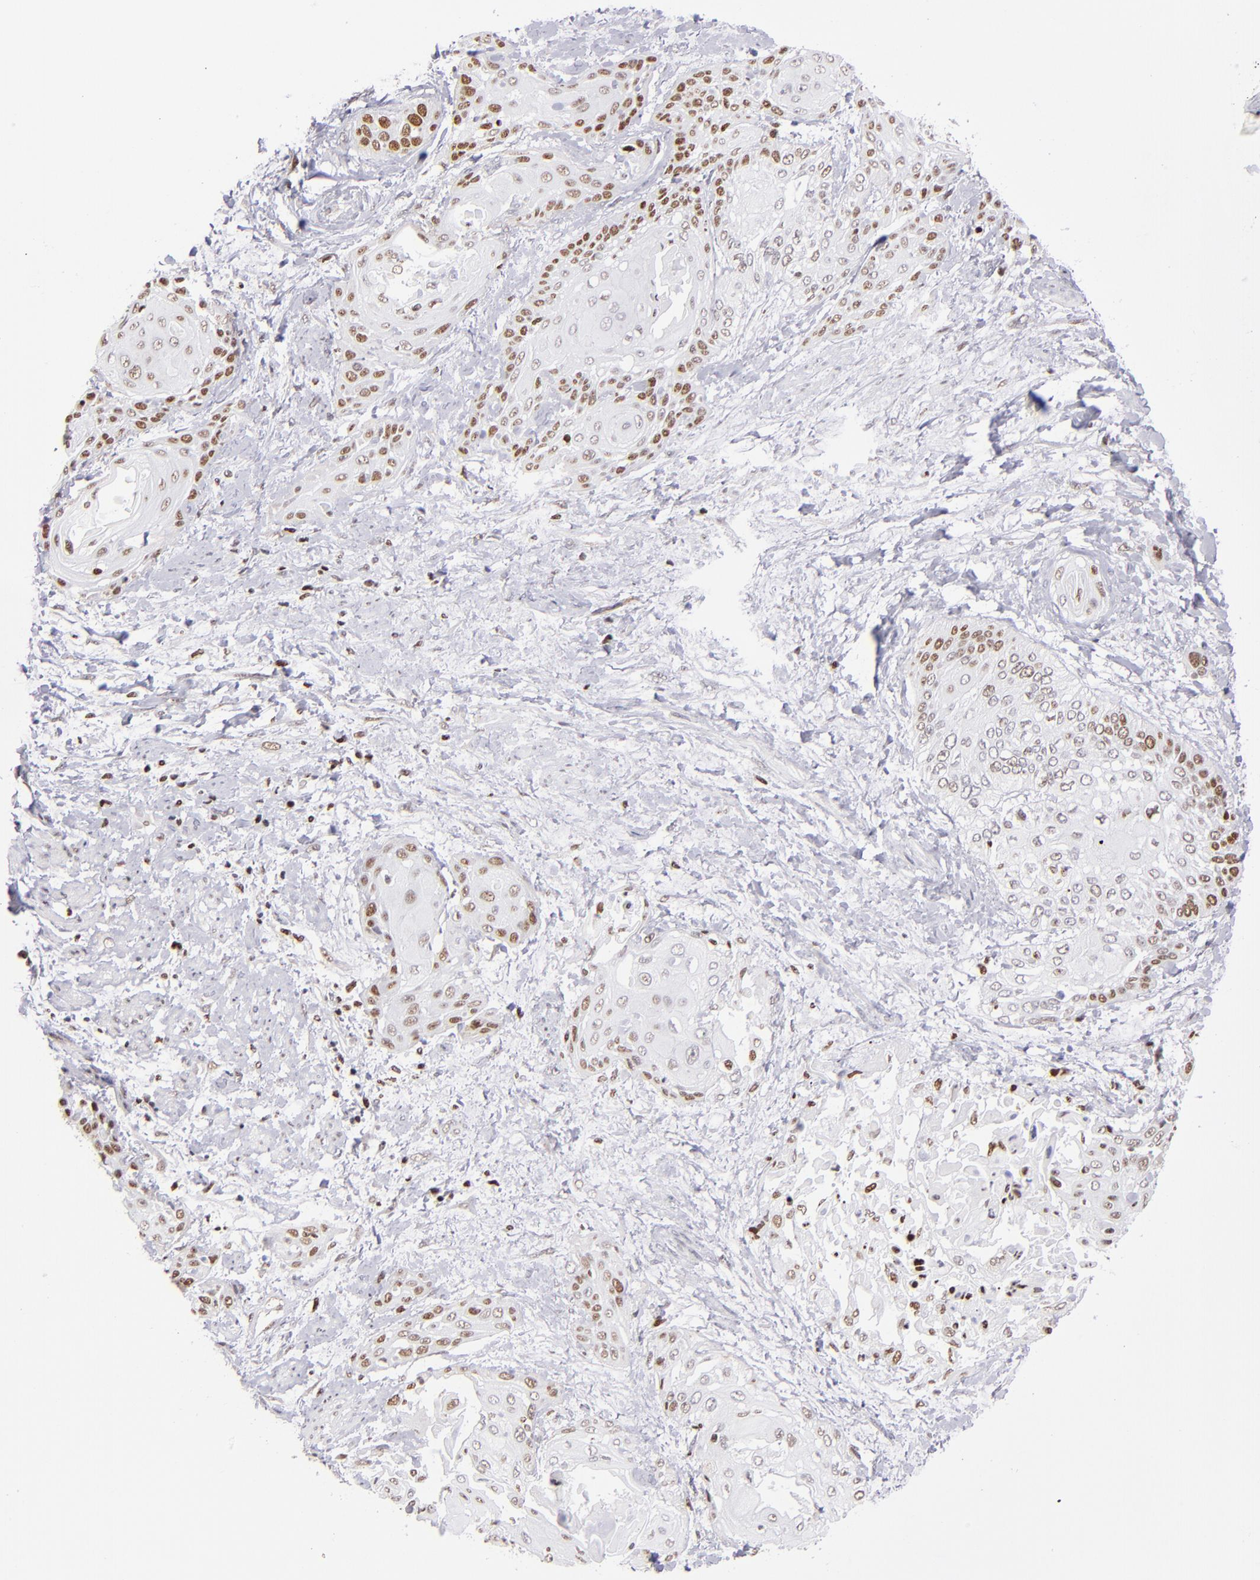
{"staining": {"intensity": "moderate", "quantity": "25%-75%", "location": "nuclear"}, "tissue": "cervical cancer", "cell_type": "Tumor cells", "image_type": "cancer", "snomed": [{"axis": "morphology", "description": "Squamous cell carcinoma, NOS"}, {"axis": "topography", "description": "Cervix"}], "caption": "Moderate nuclear protein expression is identified in approximately 25%-75% of tumor cells in squamous cell carcinoma (cervical).", "gene": "POLA1", "patient": {"sex": "female", "age": 57}}